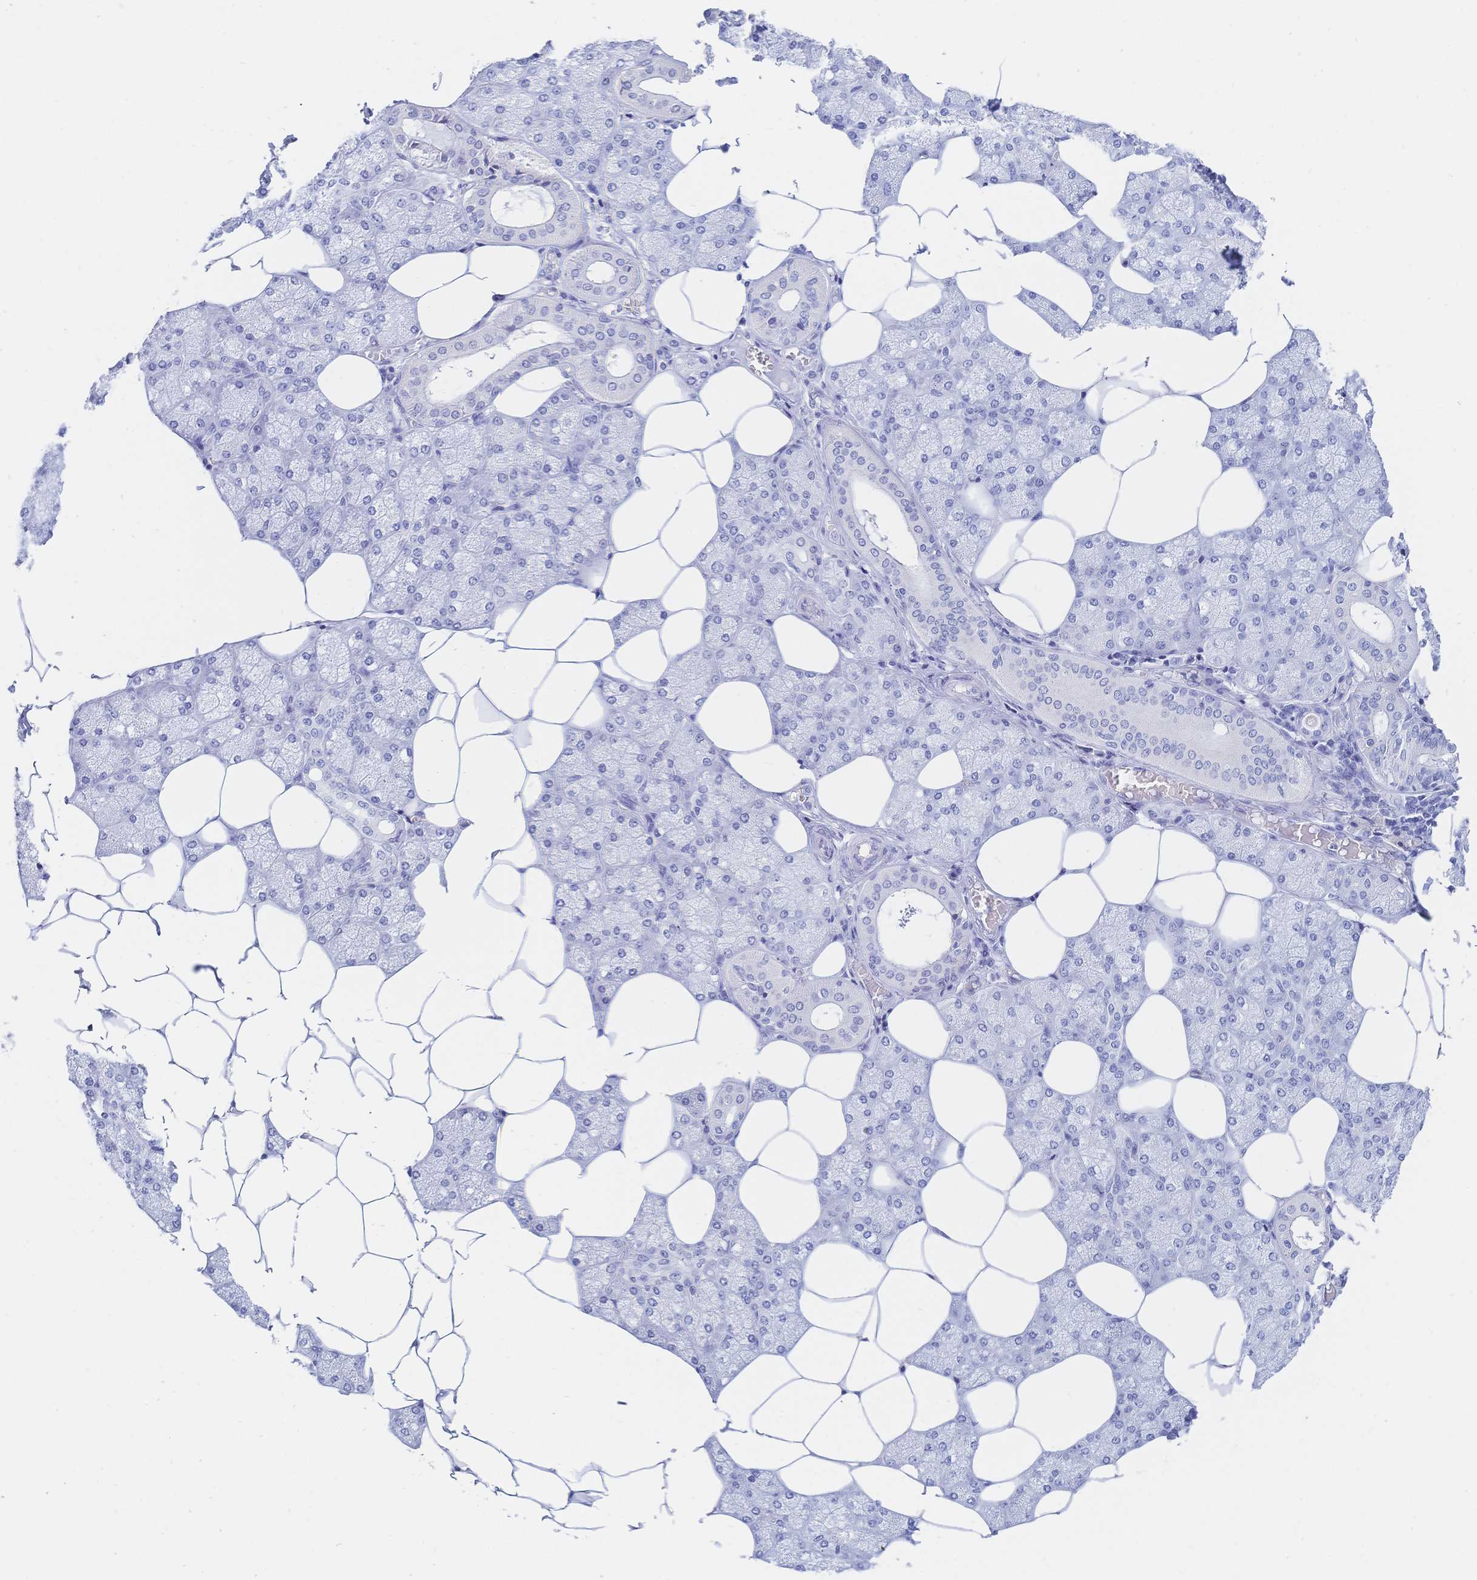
{"staining": {"intensity": "negative", "quantity": "none", "location": "none"}, "tissue": "salivary gland", "cell_type": "Glandular cells", "image_type": "normal", "snomed": [{"axis": "morphology", "description": "Normal tissue, NOS"}, {"axis": "topography", "description": "Salivary gland"}], "caption": "Immunohistochemical staining of benign salivary gland exhibits no significant positivity in glandular cells.", "gene": "MEP1B", "patient": {"sex": "female", "age": 43}}